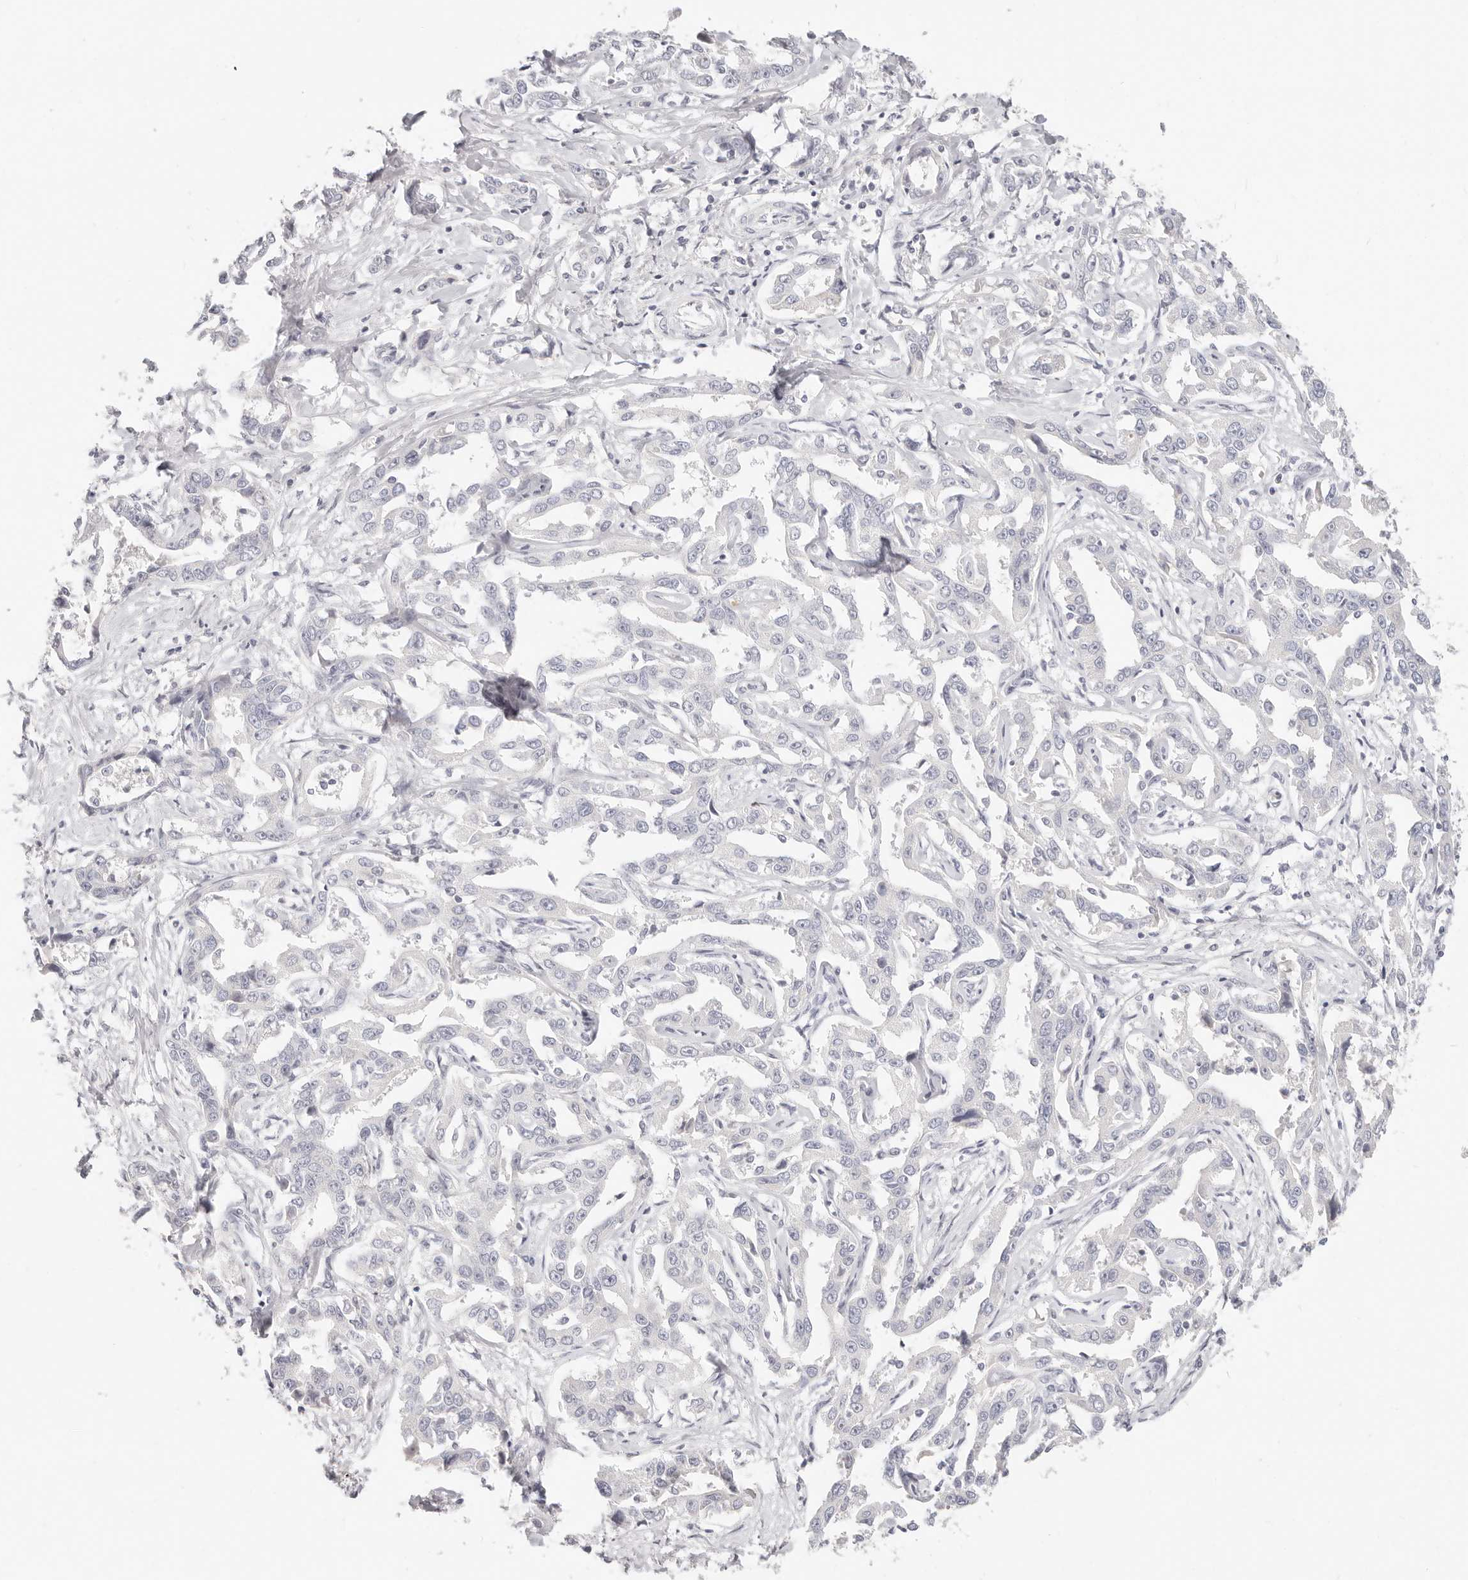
{"staining": {"intensity": "negative", "quantity": "none", "location": "none"}, "tissue": "liver cancer", "cell_type": "Tumor cells", "image_type": "cancer", "snomed": [{"axis": "morphology", "description": "Cholangiocarcinoma"}, {"axis": "topography", "description": "Liver"}], "caption": "Liver cancer (cholangiocarcinoma) stained for a protein using immunohistochemistry (IHC) demonstrates no expression tumor cells.", "gene": "ASCL1", "patient": {"sex": "male", "age": 59}}